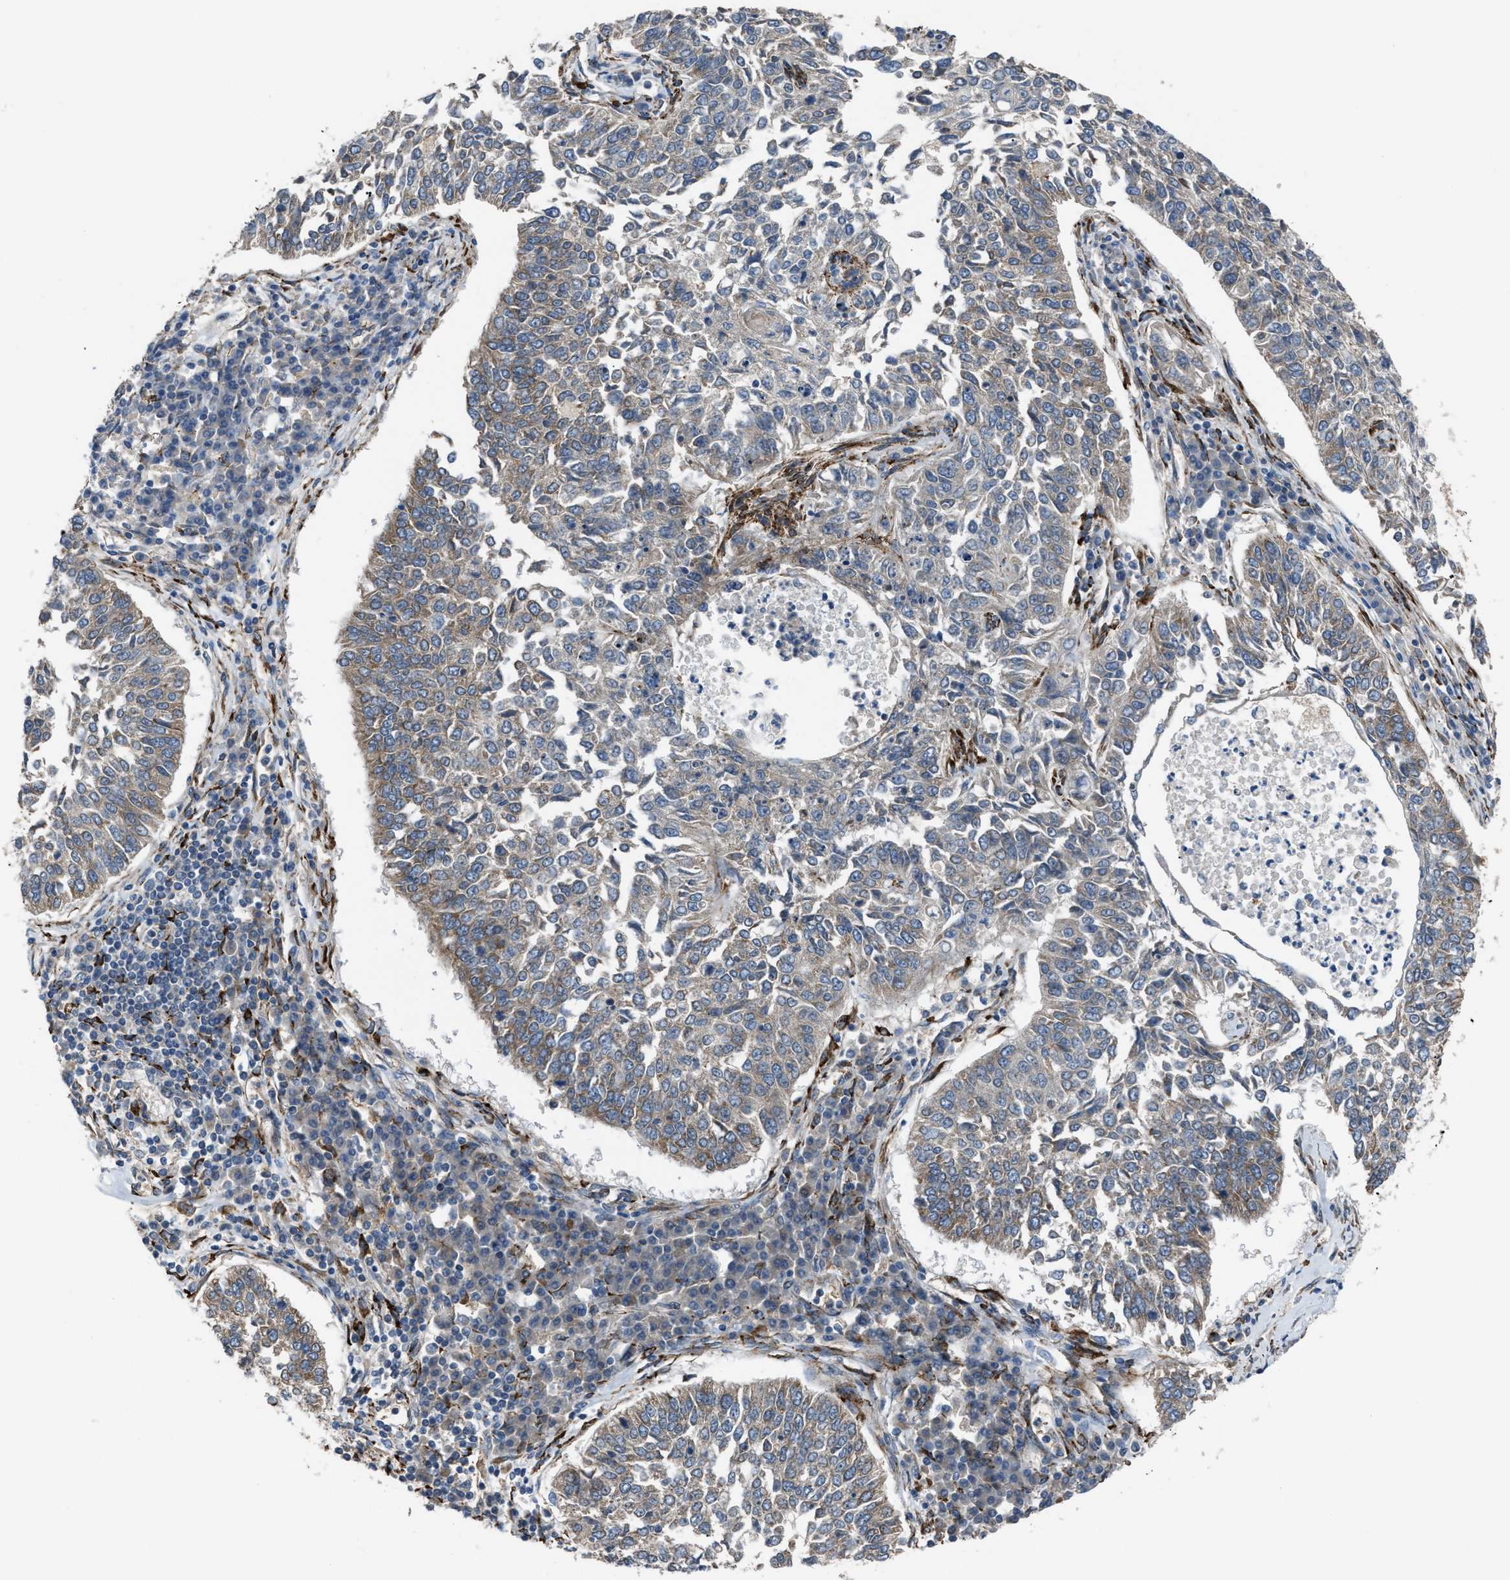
{"staining": {"intensity": "weak", "quantity": "25%-75%", "location": "cytoplasmic/membranous"}, "tissue": "lung cancer", "cell_type": "Tumor cells", "image_type": "cancer", "snomed": [{"axis": "morphology", "description": "Normal tissue, NOS"}, {"axis": "morphology", "description": "Squamous cell carcinoma, NOS"}, {"axis": "topography", "description": "Cartilage tissue"}, {"axis": "topography", "description": "Bronchus"}, {"axis": "topography", "description": "Lung"}], "caption": "Protein positivity by immunohistochemistry (IHC) reveals weak cytoplasmic/membranous staining in approximately 25%-75% of tumor cells in lung squamous cell carcinoma. Ihc stains the protein of interest in brown and the nuclei are stained blue.", "gene": "SELENOM", "patient": {"sex": "female", "age": 49}}